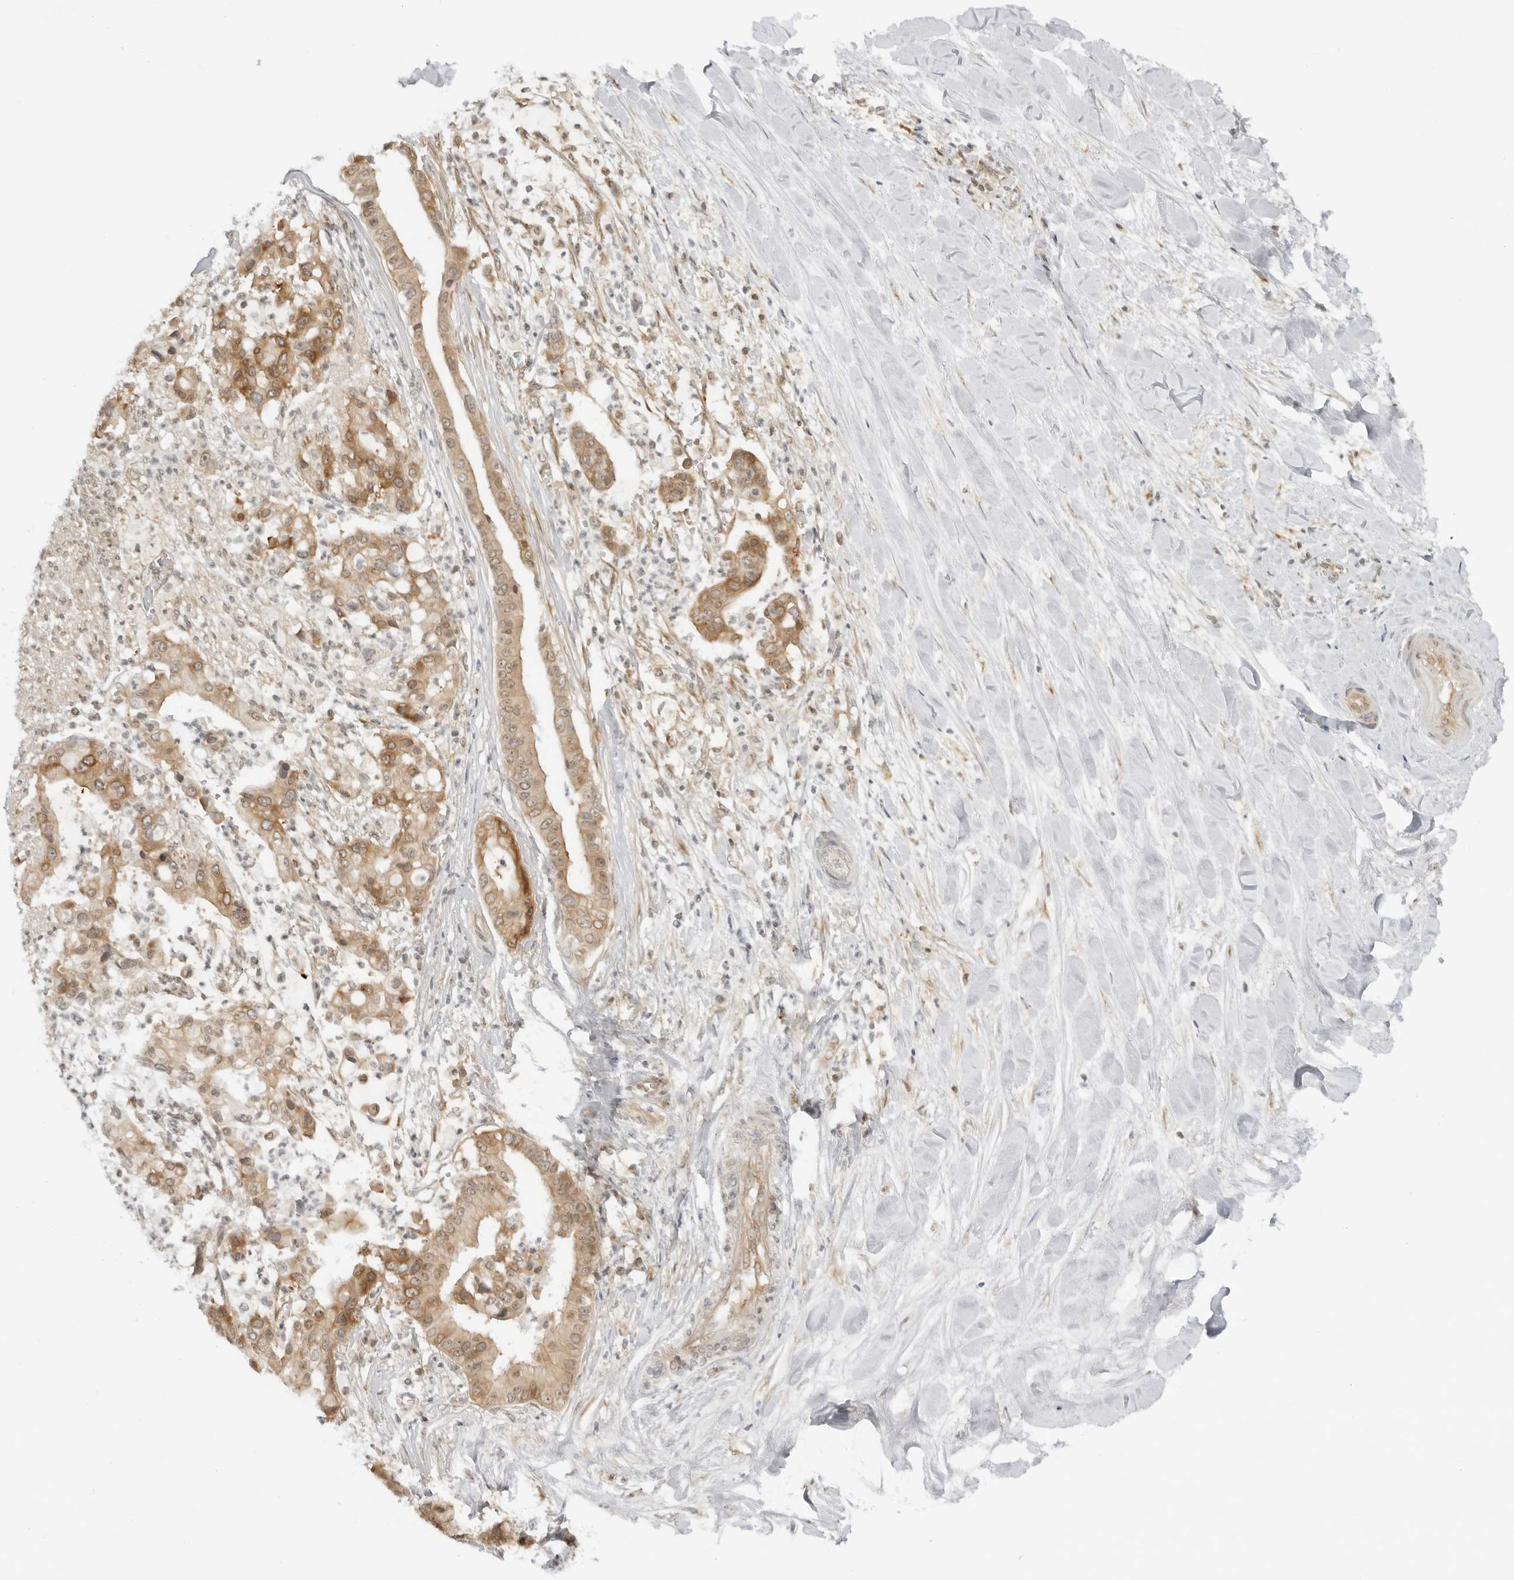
{"staining": {"intensity": "moderate", "quantity": ">75%", "location": "cytoplasmic/membranous"}, "tissue": "liver cancer", "cell_type": "Tumor cells", "image_type": "cancer", "snomed": [{"axis": "morphology", "description": "Cholangiocarcinoma"}, {"axis": "topography", "description": "Liver"}], "caption": "Immunohistochemical staining of human liver cancer (cholangiocarcinoma) exhibits medium levels of moderate cytoplasmic/membranous positivity in approximately >75% of tumor cells.", "gene": "PRRC2C", "patient": {"sex": "female", "age": 54}}